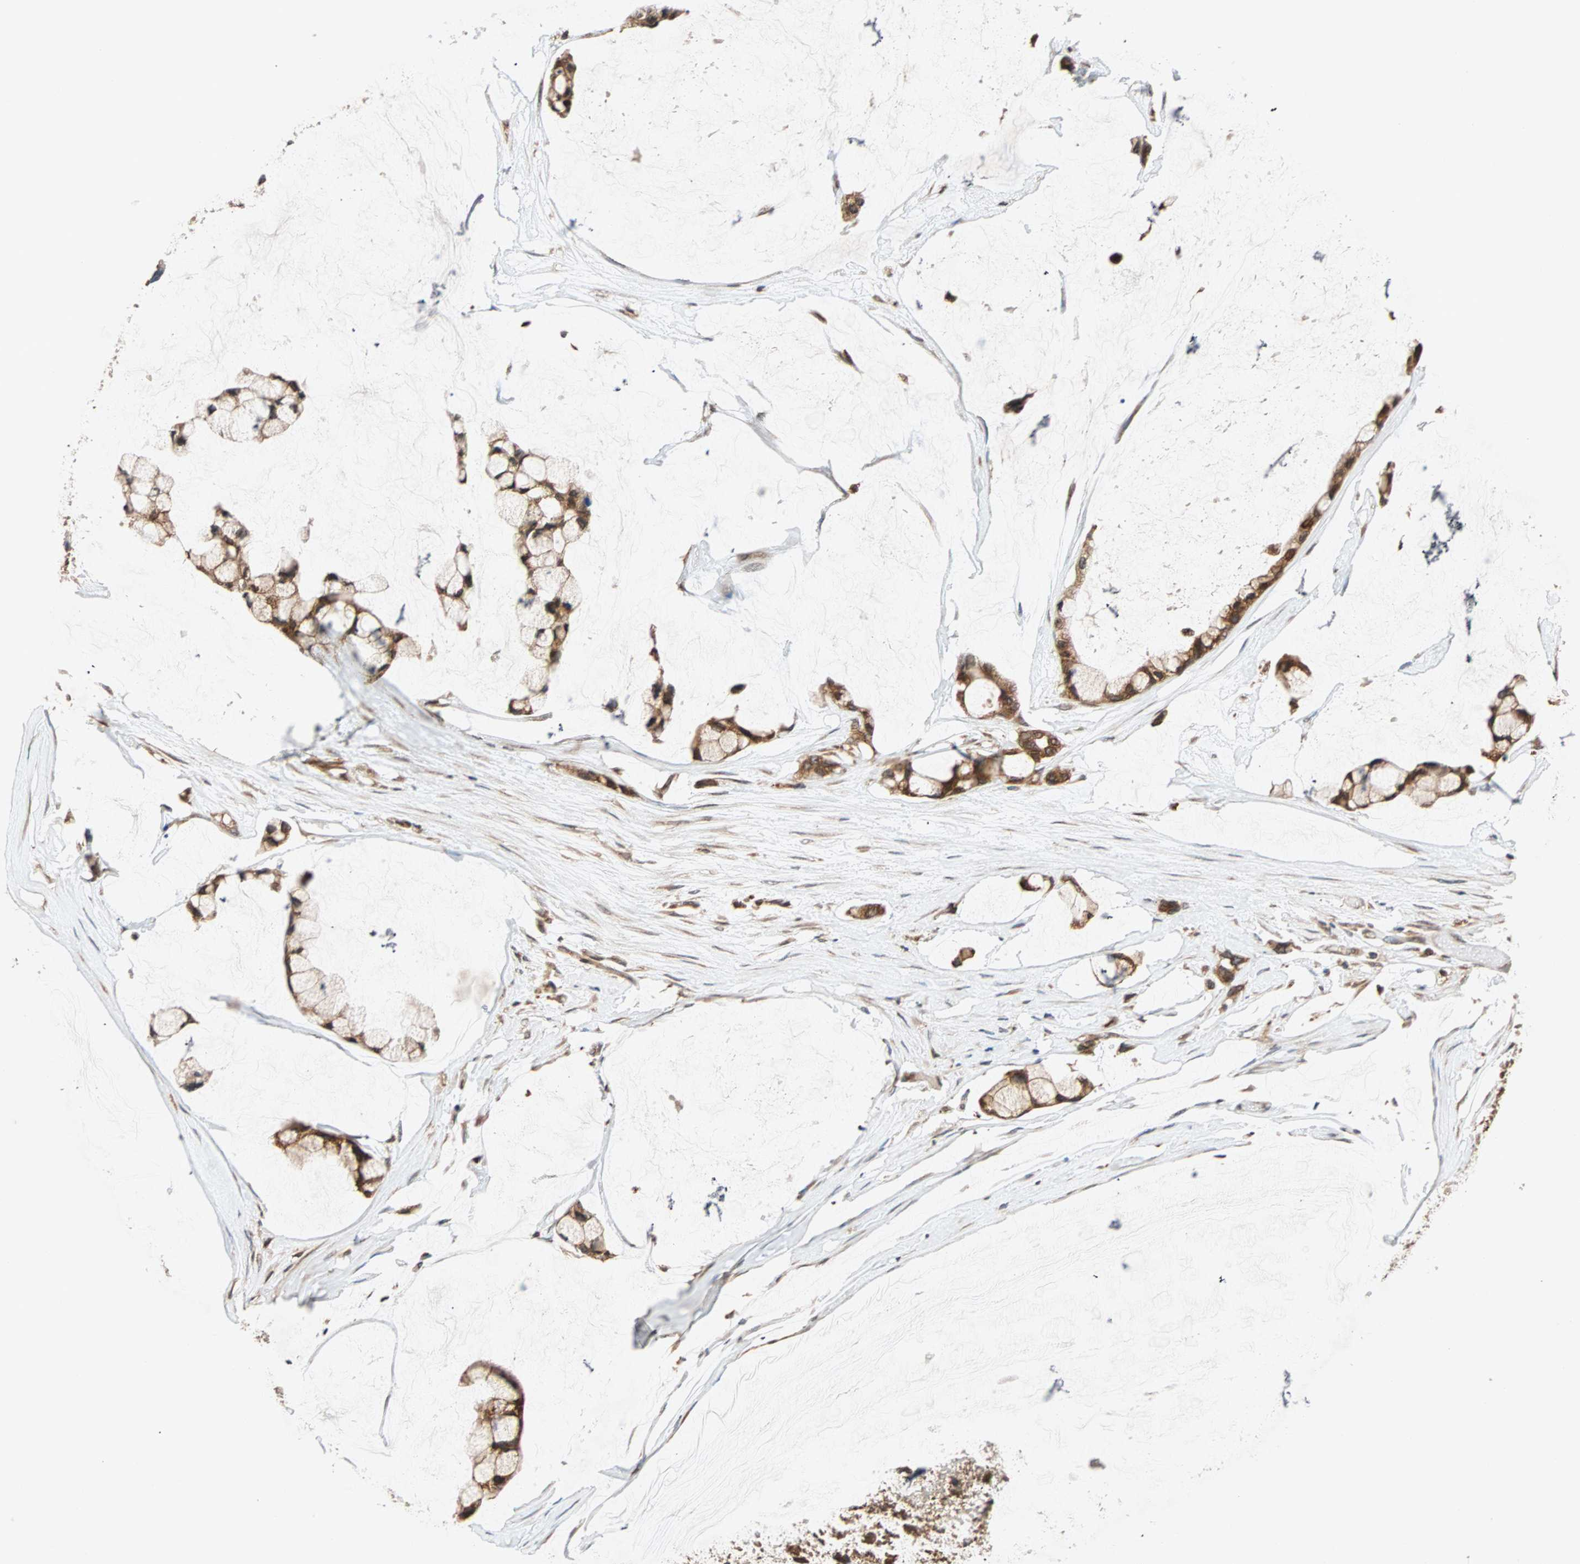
{"staining": {"intensity": "strong", "quantity": ">75%", "location": "cytoplasmic/membranous"}, "tissue": "ovarian cancer", "cell_type": "Tumor cells", "image_type": "cancer", "snomed": [{"axis": "morphology", "description": "Cystadenocarcinoma, mucinous, NOS"}, {"axis": "topography", "description": "Ovary"}], "caption": "The micrograph reveals staining of mucinous cystadenocarcinoma (ovarian), revealing strong cytoplasmic/membranous protein positivity (brown color) within tumor cells.", "gene": "AUP1", "patient": {"sex": "female", "age": 39}}